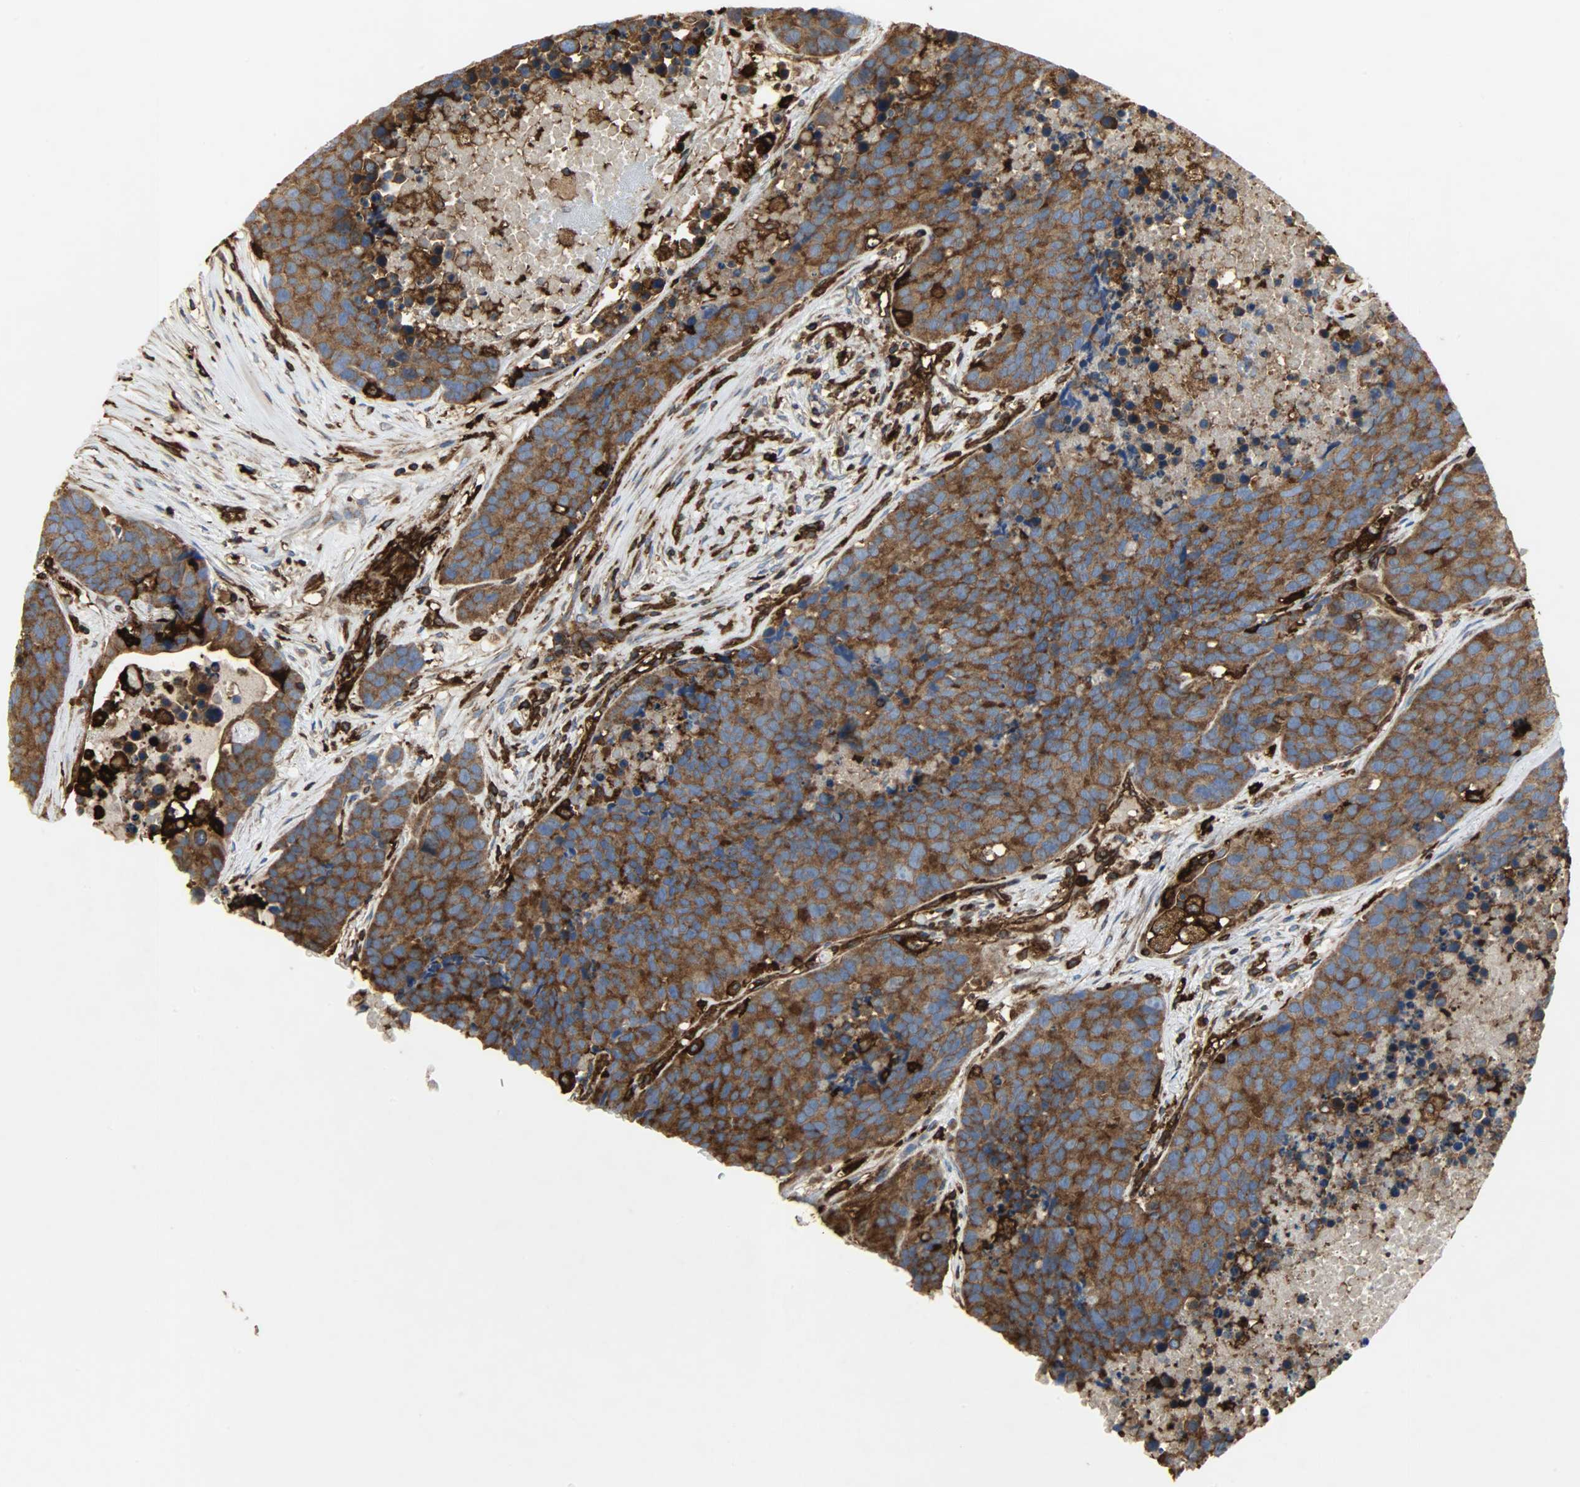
{"staining": {"intensity": "strong", "quantity": ">75%", "location": "cytoplasmic/membranous"}, "tissue": "carcinoid", "cell_type": "Tumor cells", "image_type": "cancer", "snomed": [{"axis": "morphology", "description": "Carcinoid, malignant, NOS"}, {"axis": "topography", "description": "Lung"}], "caption": "A high-resolution photomicrograph shows immunohistochemistry staining of carcinoid, which exhibits strong cytoplasmic/membranous positivity in approximately >75% of tumor cells.", "gene": "VASP", "patient": {"sex": "male", "age": 60}}